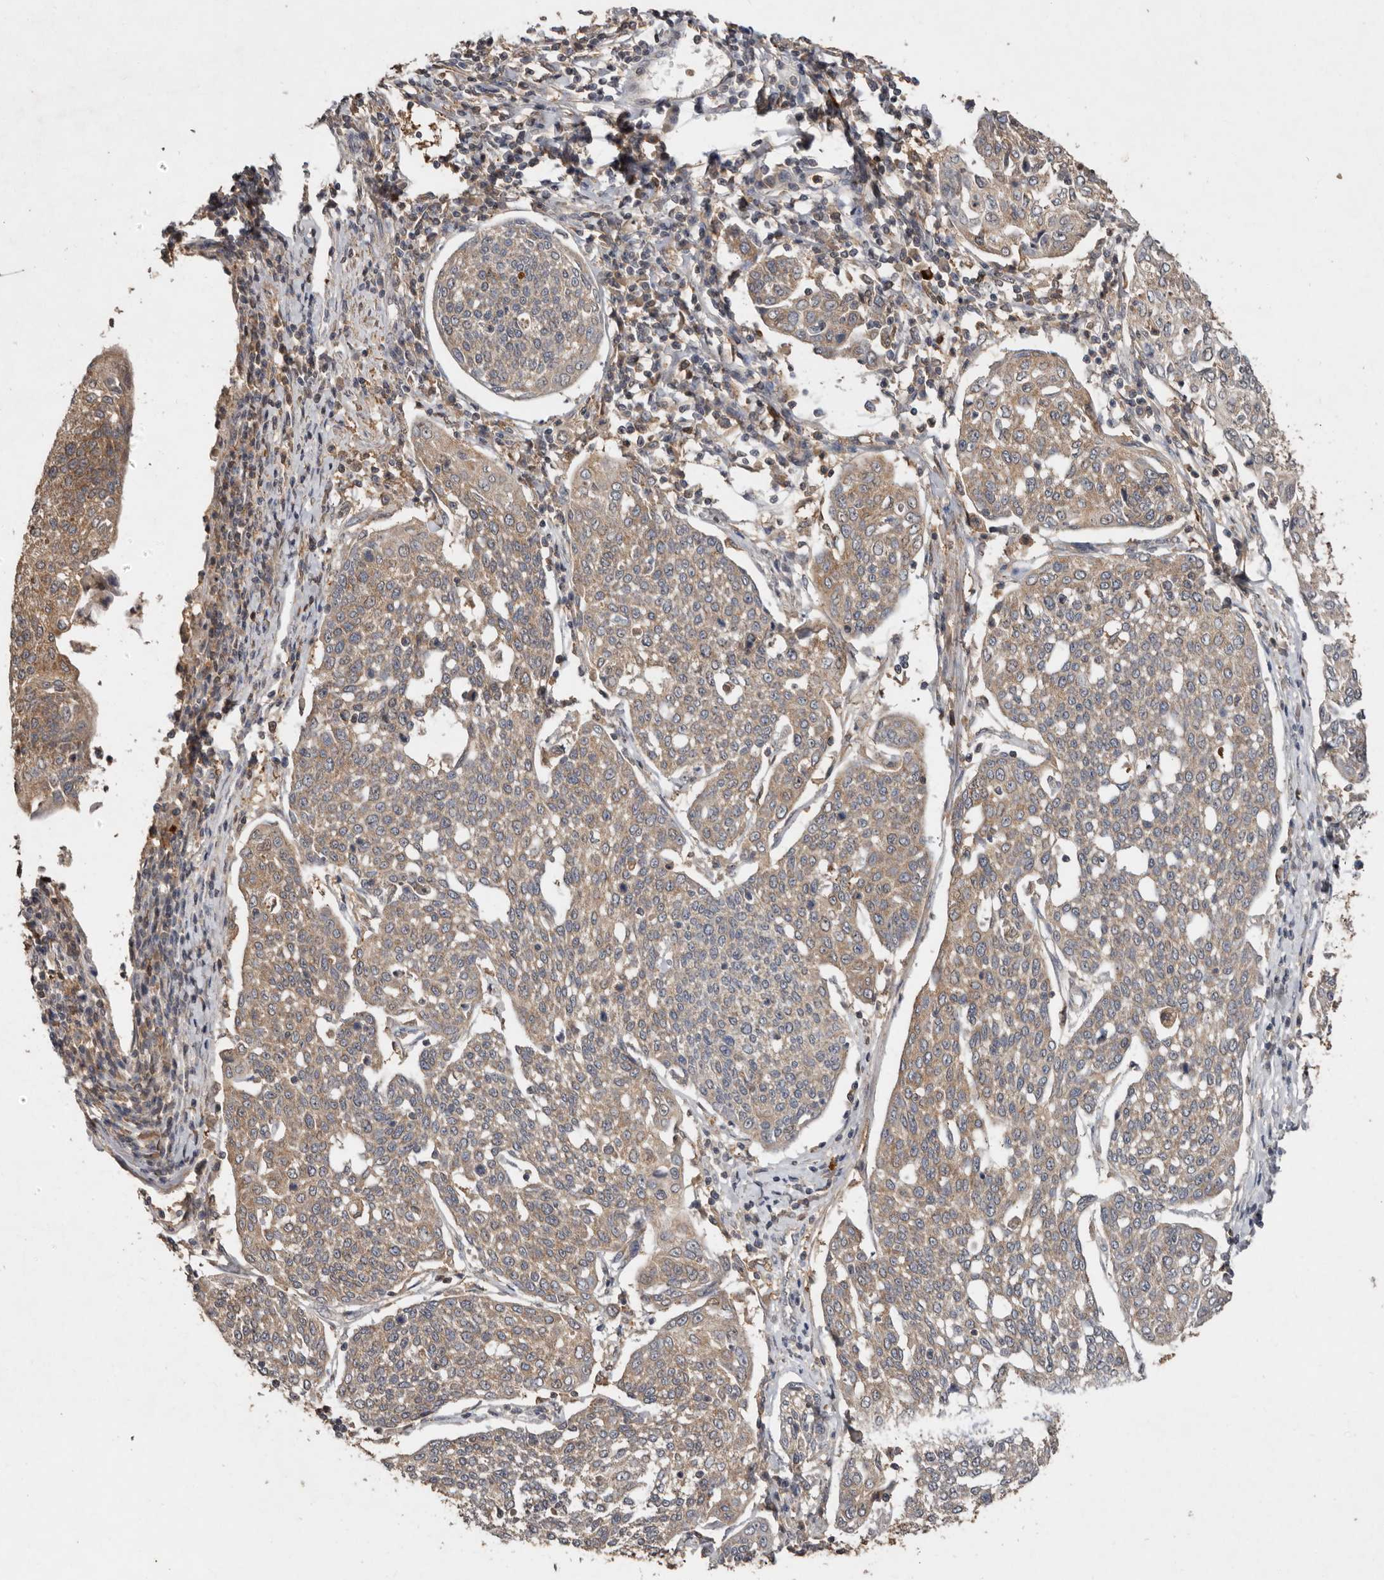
{"staining": {"intensity": "weak", "quantity": "25%-75%", "location": "cytoplasmic/membranous"}, "tissue": "cervical cancer", "cell_type": "Tumor cells", "image_type": "cancer", "snomed": [{"axis": "morphology", "description": "Squamous cell carcinoma, NOS"}, {"axis": "topography", "description": "Cervix"}], "caption": "Protein expression analysis of human cervical cancer reveals weak cytoplasmic/membranous expression in about 25%-75% of tumor cells. (DAB IHC, brown staining for protein, blue staining for nuclei).", "gene": "EDEM1", "patient": {"sex": "female", "age": 34}}